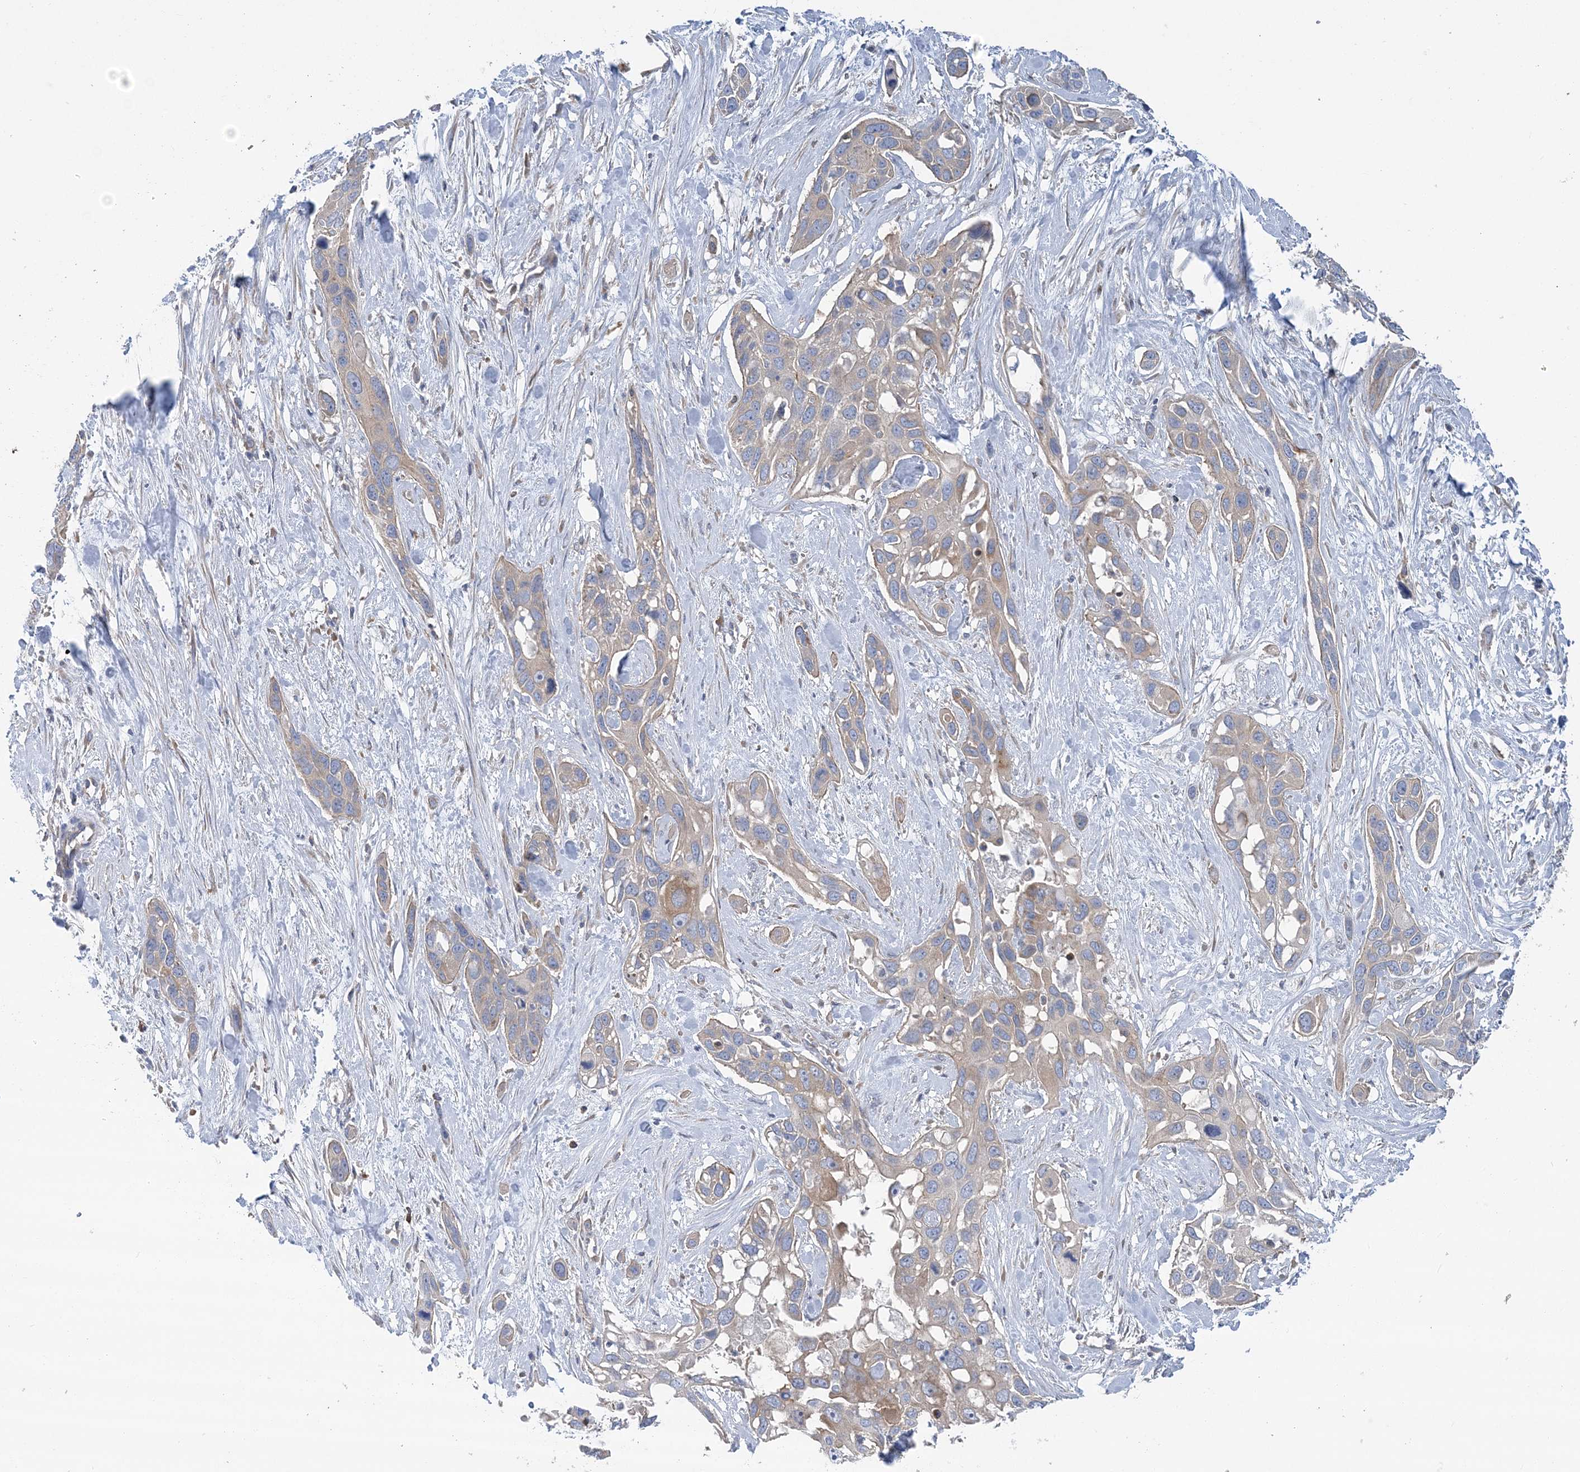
{"staining": {"intensity": "weak", "quantity": "25%-75%", "location": "cytoplasmic/membranous"}, "tissue": "pancreatic cancer", "cell_type": "Tumor cells", "image_type": "cancer", "snomed": [{"axis": "morphology", "description": "Adenocarcinoma, NOS"}, {"axis": "topography", "description": "Pancreas"}], "caption": "A brown stain highlights weak cytoplasmic/membranous staining of a protein in human pancreatic adenocarcinoma tumor cells.", "gene": "FAM114A2", "patient": {"sex": "female", "age": 60}}